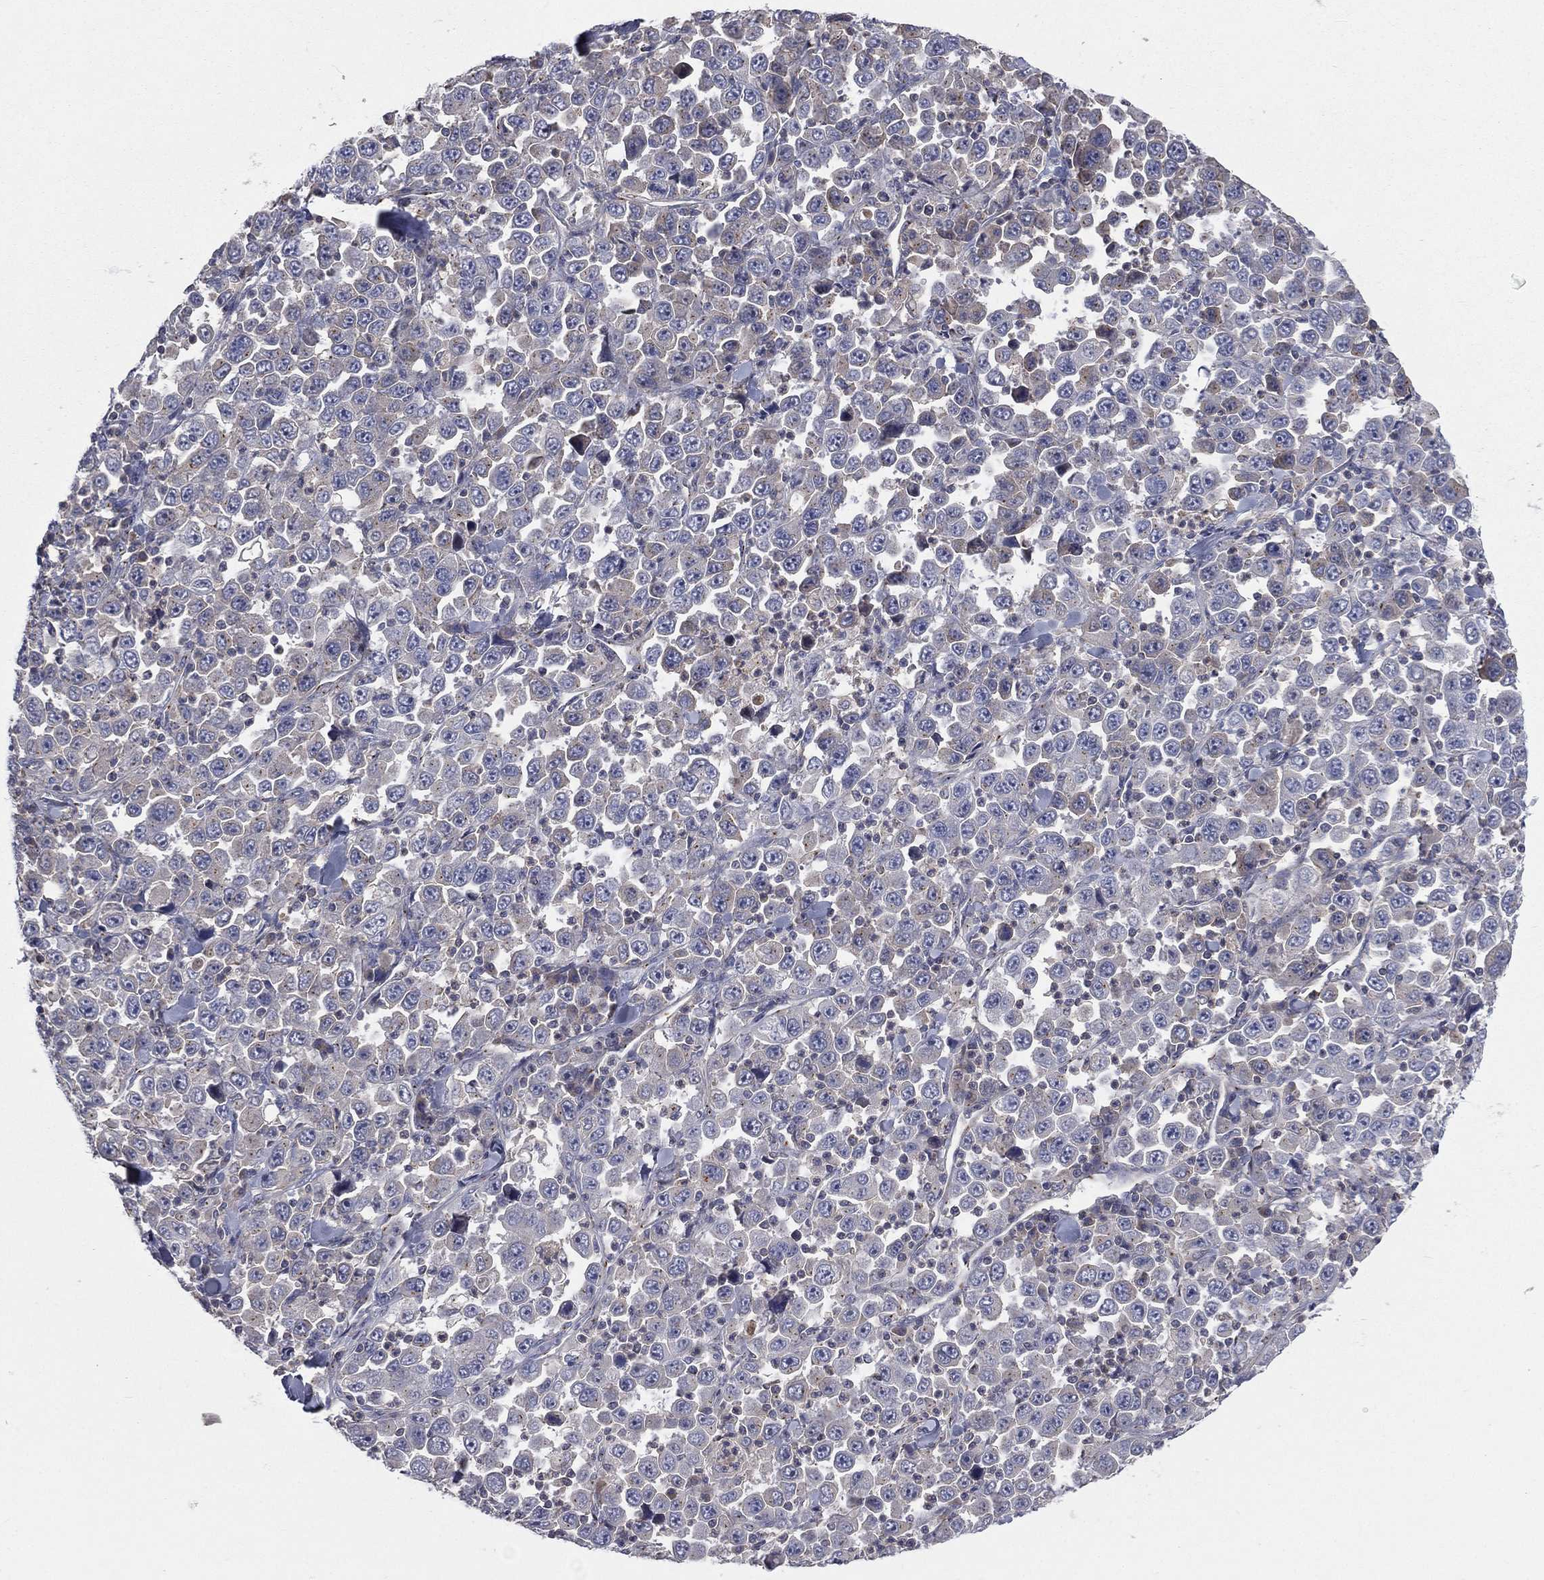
{"staining": {"intensity": "negative", "quantity": "none", "location": "none"}, "tissue": "stomach cancer", "cell_type": "Tumor cells", "image_type": "cancer", "snomed": [{"axis": "morphology", "description": "Normal tissue, NOS"}, {"axis": "morphology", "description": "Adenocarcinoma, NOS"}, {"axis": "topography", "description": "Stomach, upper"}, {"axis": "topography", "description": "Stomach"}], "caption": "This is an IHC photomicrograph of human stomach cancer. There is no staining in tumor cells.", "gene": "CROCC", "patient": {"sex": "male", "age": 59}}